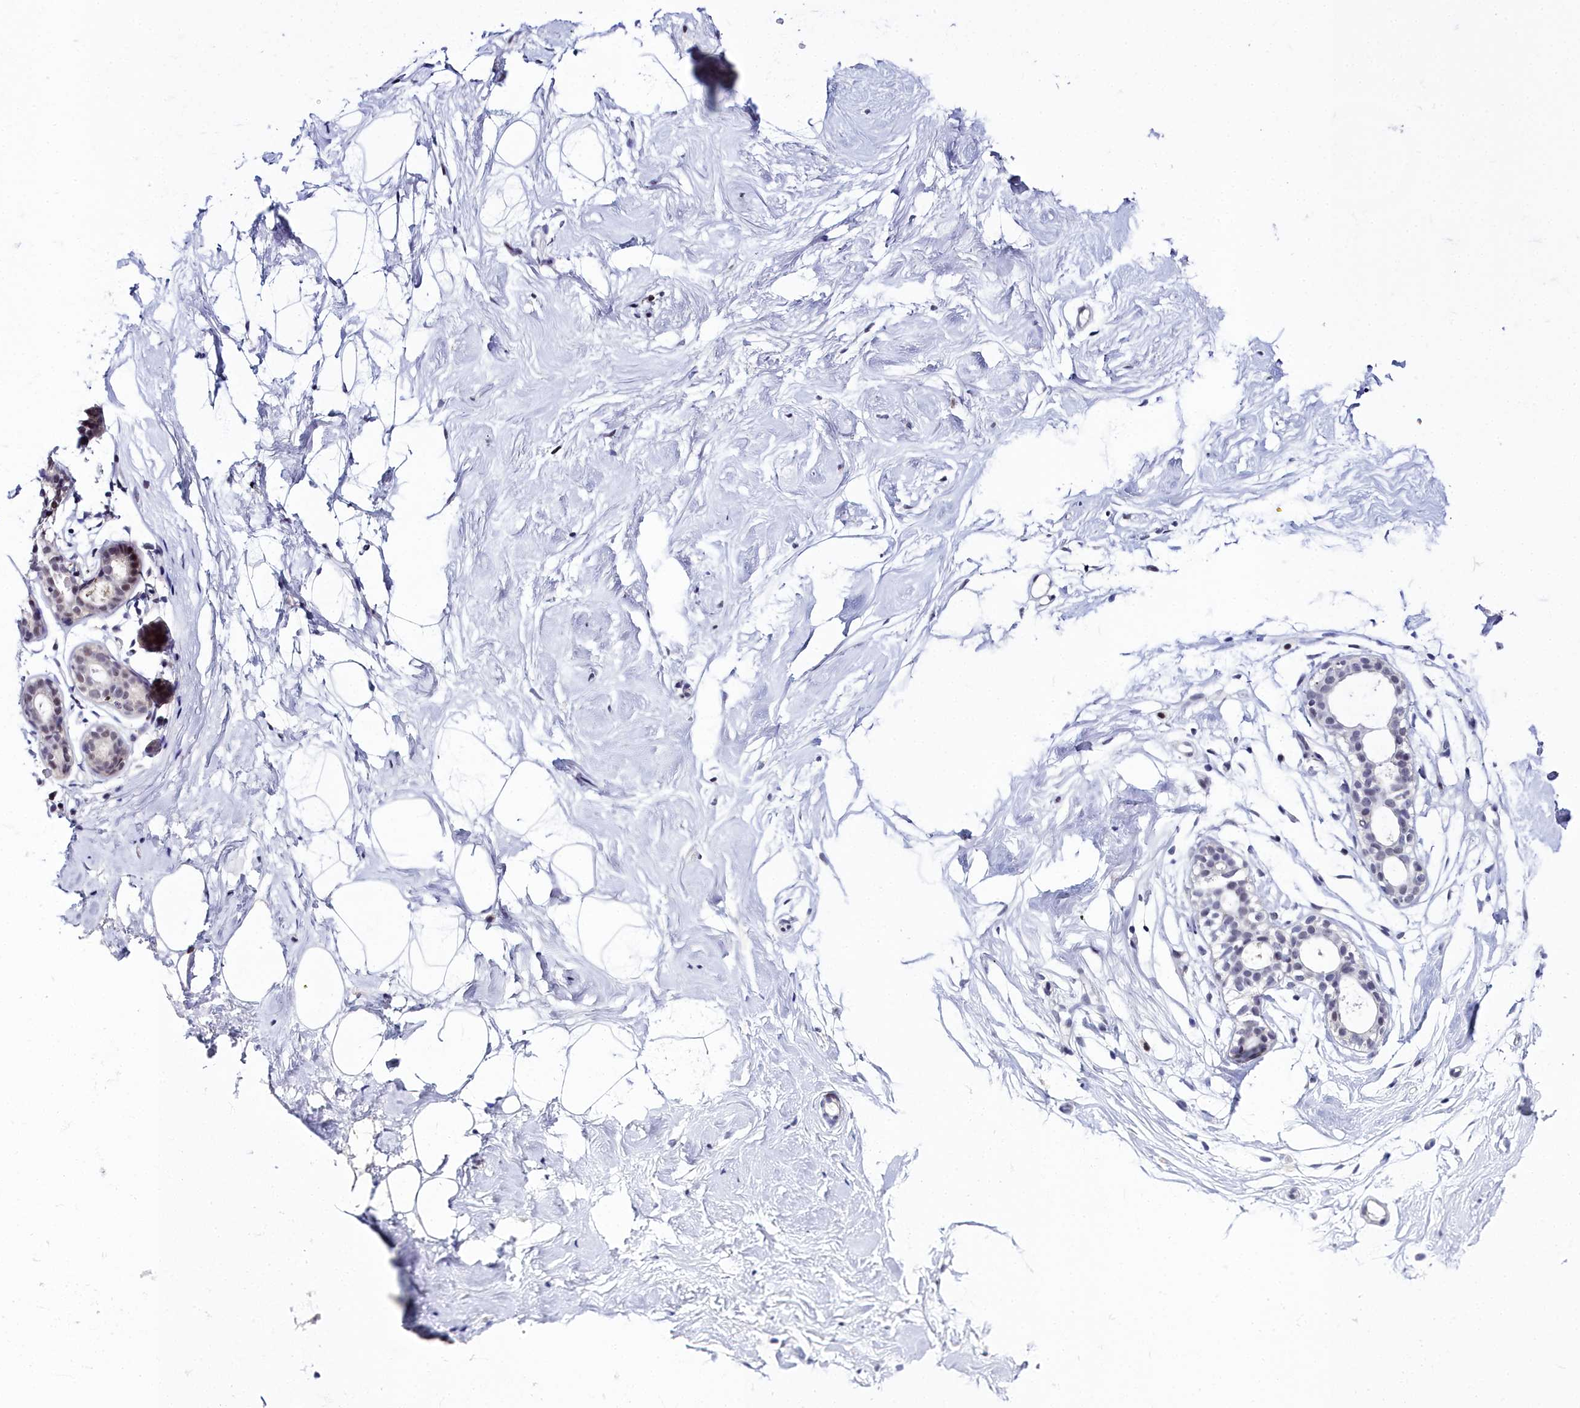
{"staining": {"intensity": "negative", "quantity": "none", "location": "none"}, "tissue": "breast", "cell_type": "Adipocytes", "image_type": "normal", "snomed": [{"axis": "morphology", "description": "Normal tissue, NOS"}, {"axis": "morphology", "description": "Adenoma, NOS"}, {"axis": "topography", "description": "Breast"}], "caption": "DAB immunohistochemical staining of unremarkable human breast exhibits no significant staining in adipocytes.", "gene": "CCDC97", "patient": {"sex": "female", "age": 23}}